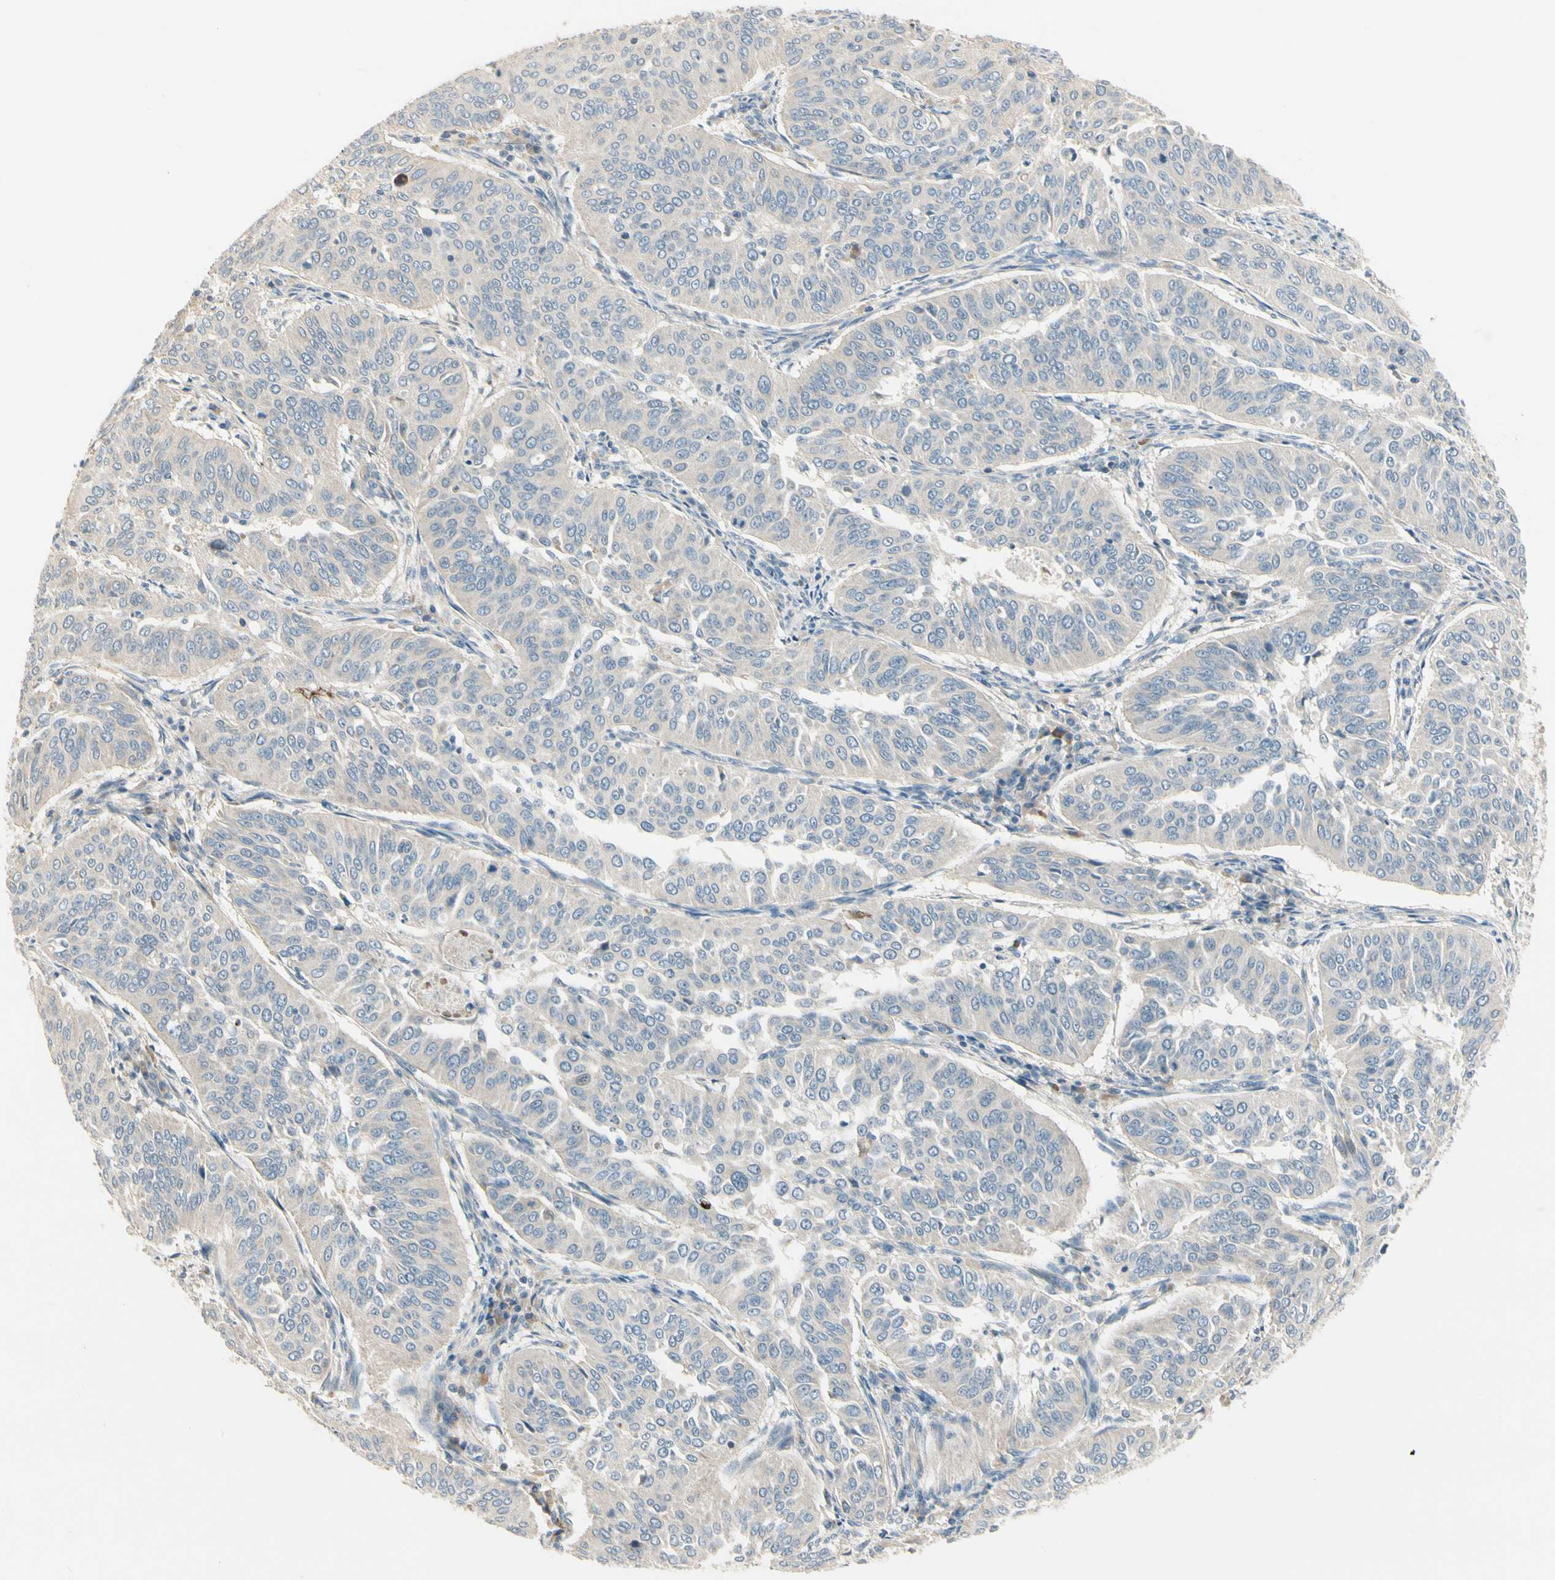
{"staining": {"intensity": "negative", "quantity": "none", "location": "none"}, "tissue": "cervical cancer", "cell_type": "Tumor cells", "image_type": "cancer", "snomed": [{"axis": "morphology", "description": "Normal tissue, NOS"}, {"axis": "morphology", "description": "Squamous cell carcinoma, NOS"}, {"axis": "topography", "description": "Cervix"}], "caption": "This photomicrograph is of cervical cancer (squamous cell carcinoma) stained with immunohistochemistry to label a protein in brown with the nuclei are counter-stained blue. There is no staining in tumor cells.", "gene": "ADGRA3", "patient": {"sex": "female", "age": 39}}